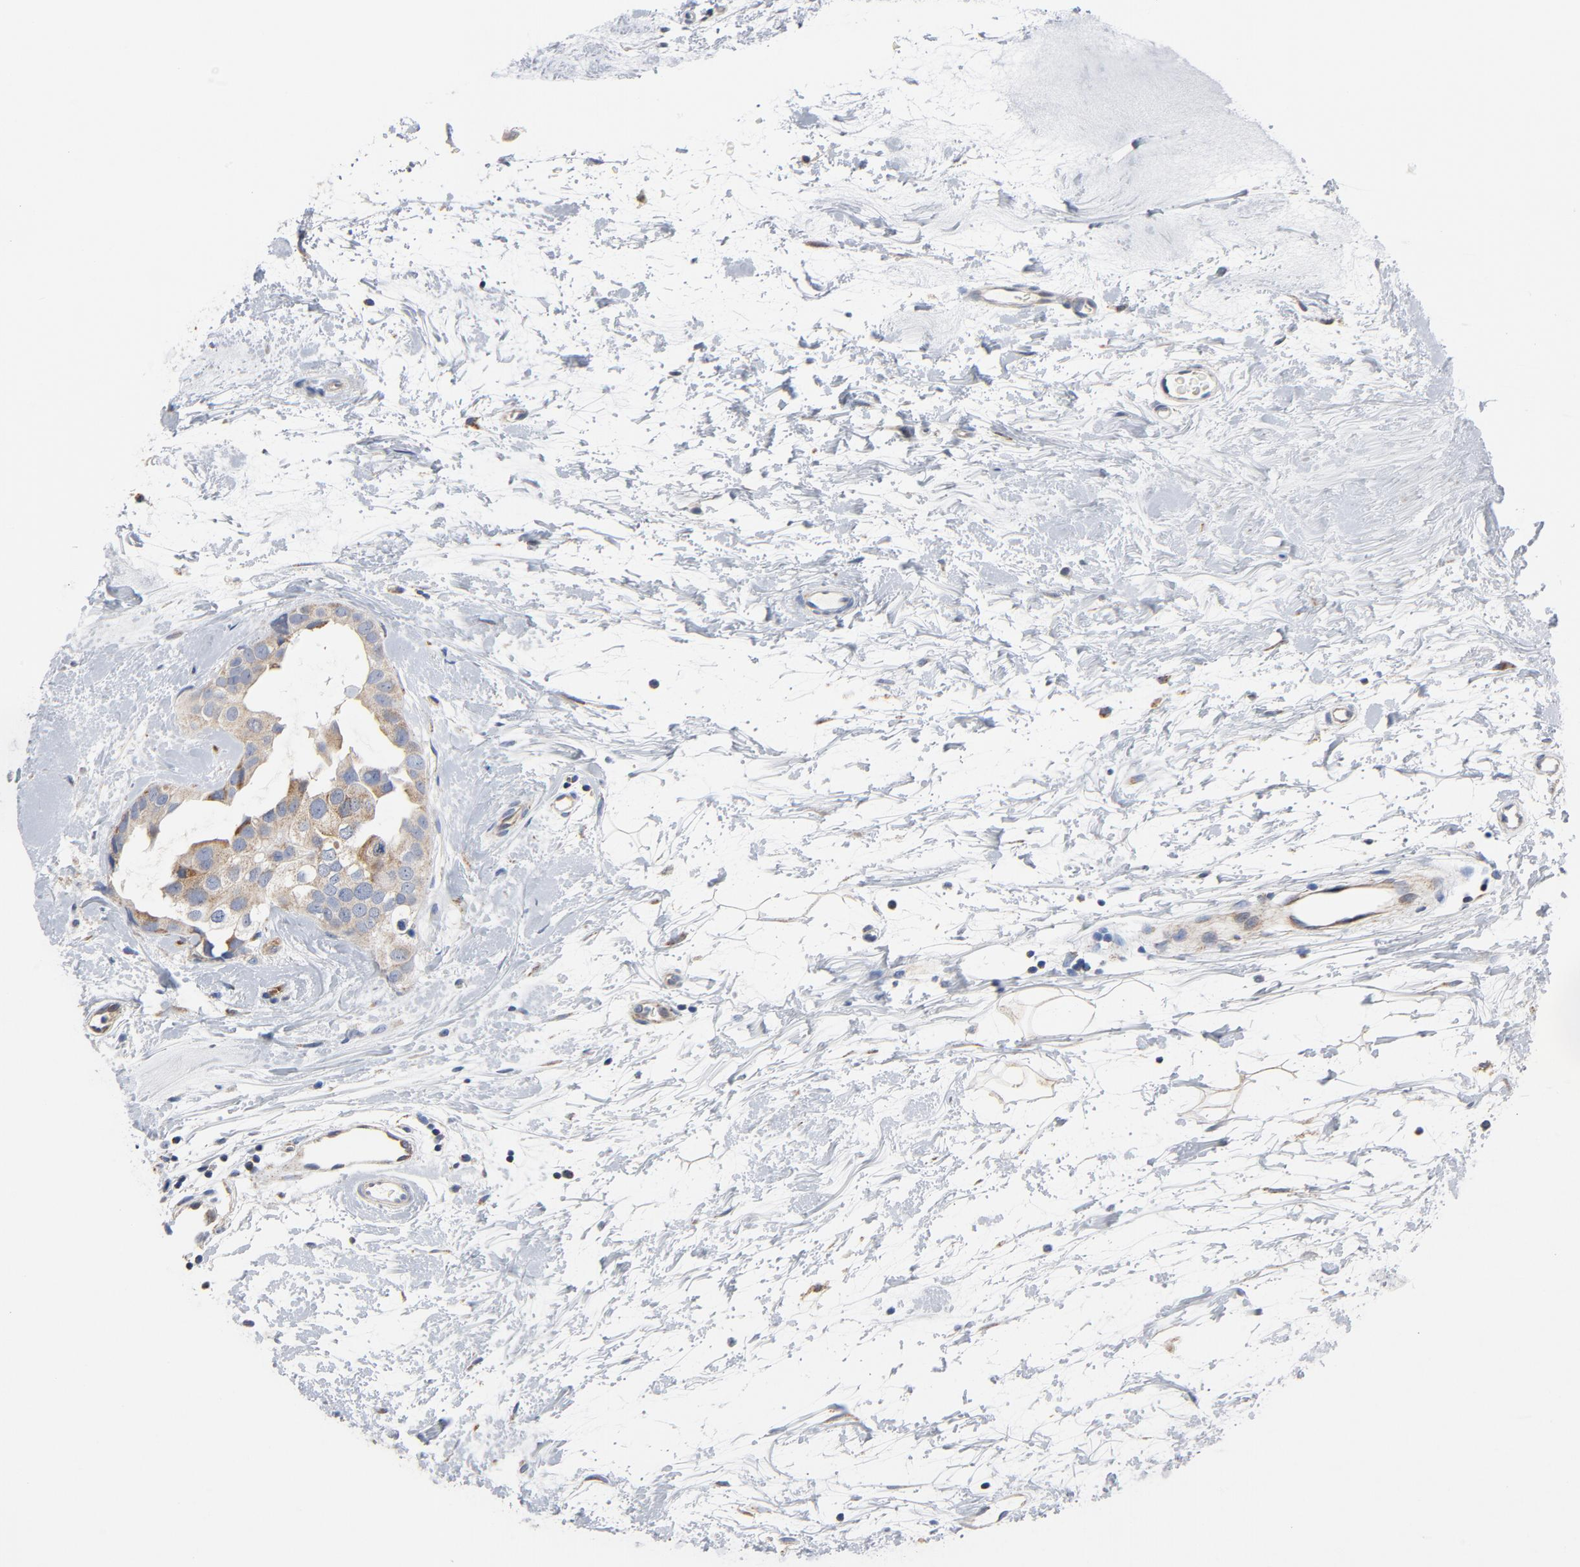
{"staining": {"intensity": "moderate", "quantity": ">75%", "location": "cytoplasmic/membranous"}, "tissue": "breast cancer", "cell_type": "Tumor cells", "image_type": "cancer", "snomed": [{"axis": "morphology", "description": "Duct carcinoma"}, {"axis": "topography", "description": "Breast"}], "caption": "High-power microscopy captured an immunohistochemistry image of breast cancer, revealing moderate cytoplasmic/membranous expression in approximately >75% of tumor cells.", "gene": "RAPGEF4", "patient": {"sex": "female", "age": 40}}